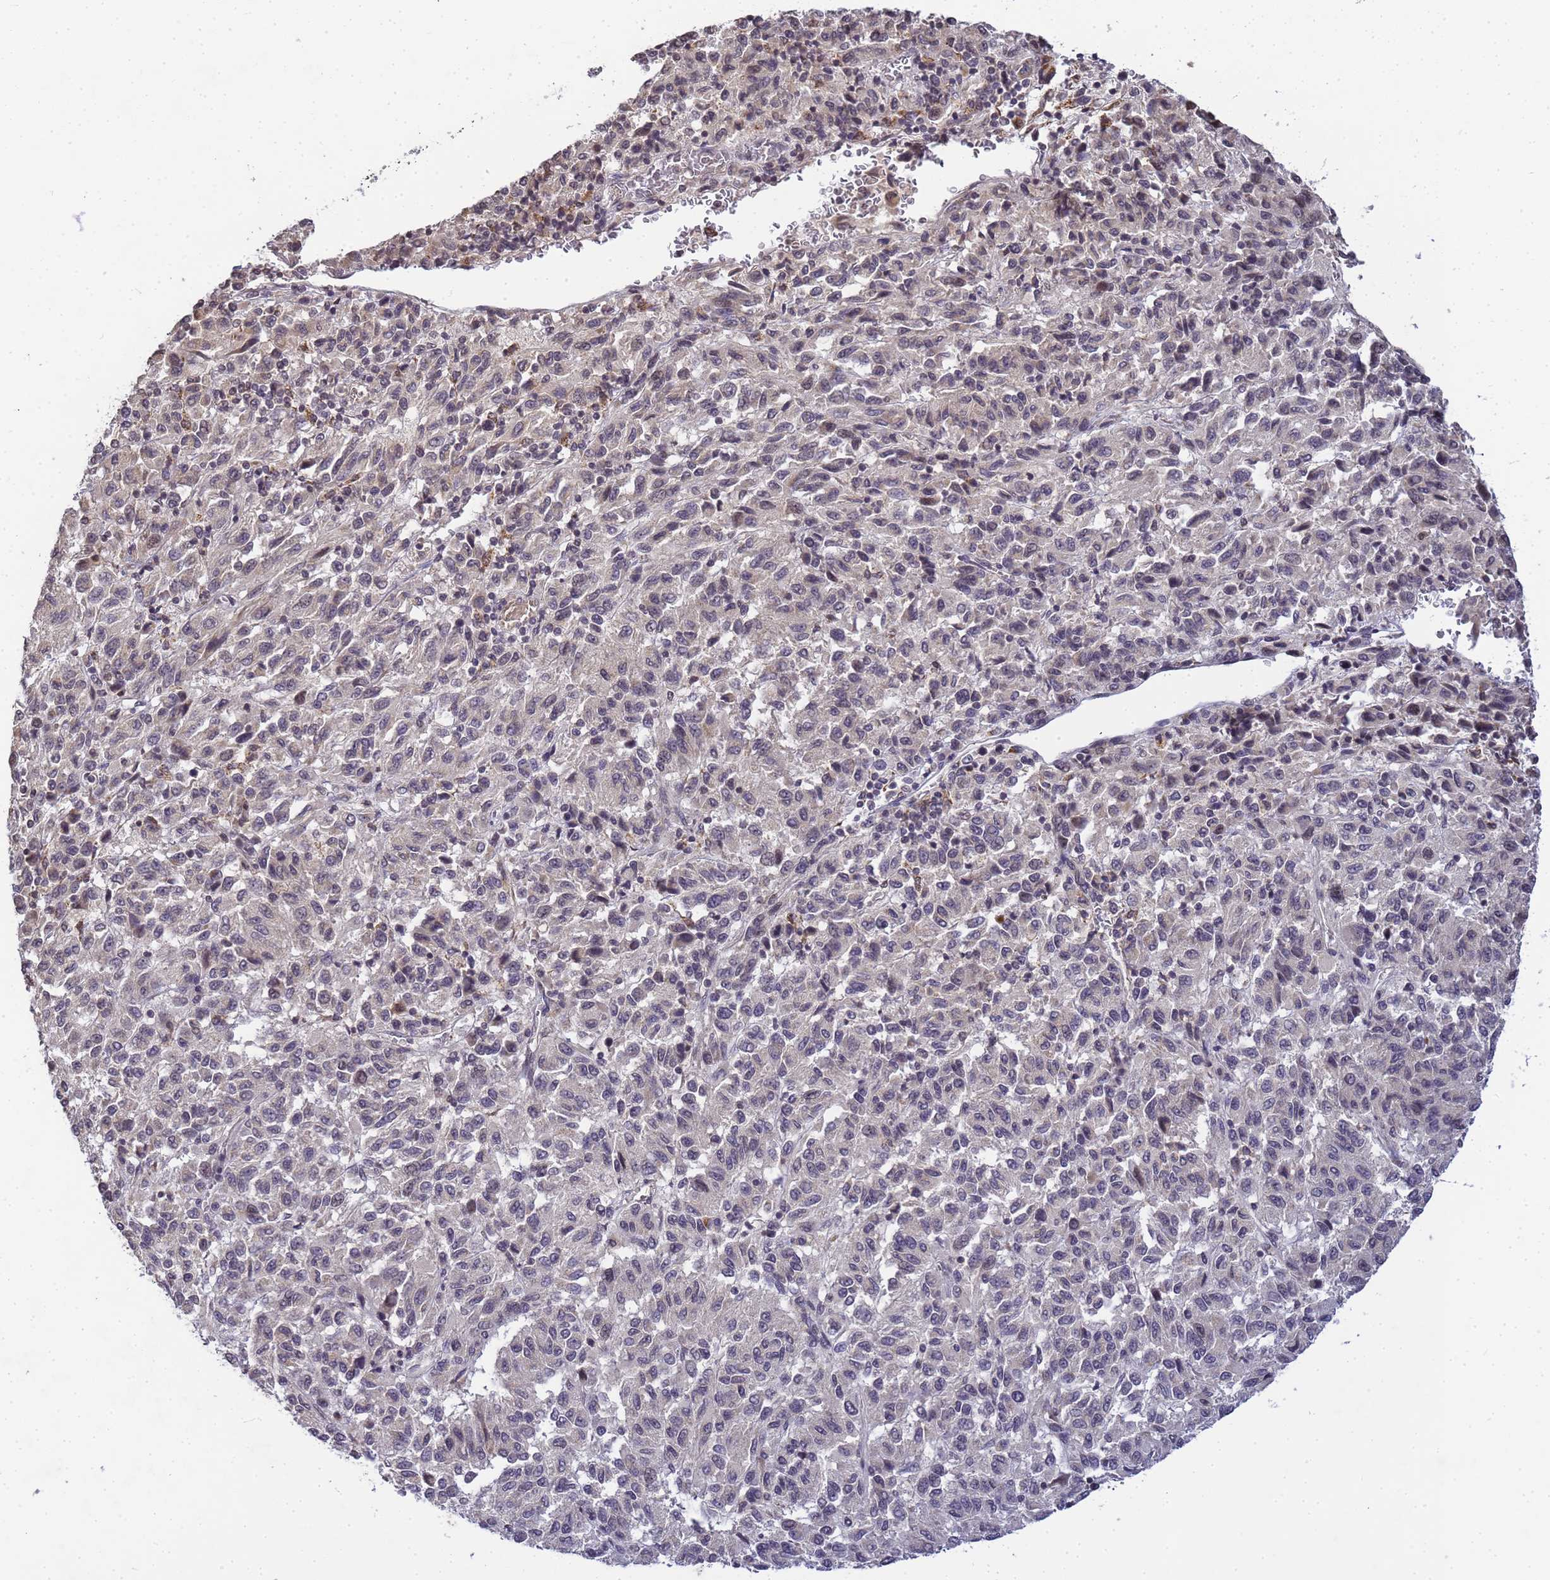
{"staining": {"intensity": "negative", "quantity": "none", "location": "none"}, "tissue": "melanoma", "cell_type": "Tumor cells", "image_type": "cancer", "snomed": [{"axis": "morphology", "description": "Malignant melanoma, Metastatic site"}, {"axis": "topography", "description": "Lung"}], "caption": "Histopathology image shows no protein expression in tumor cells of malignant melanoma (metastatic site) tissue.", "gene": "MYL7", "patient": {"sex": "male", "age": 64}}